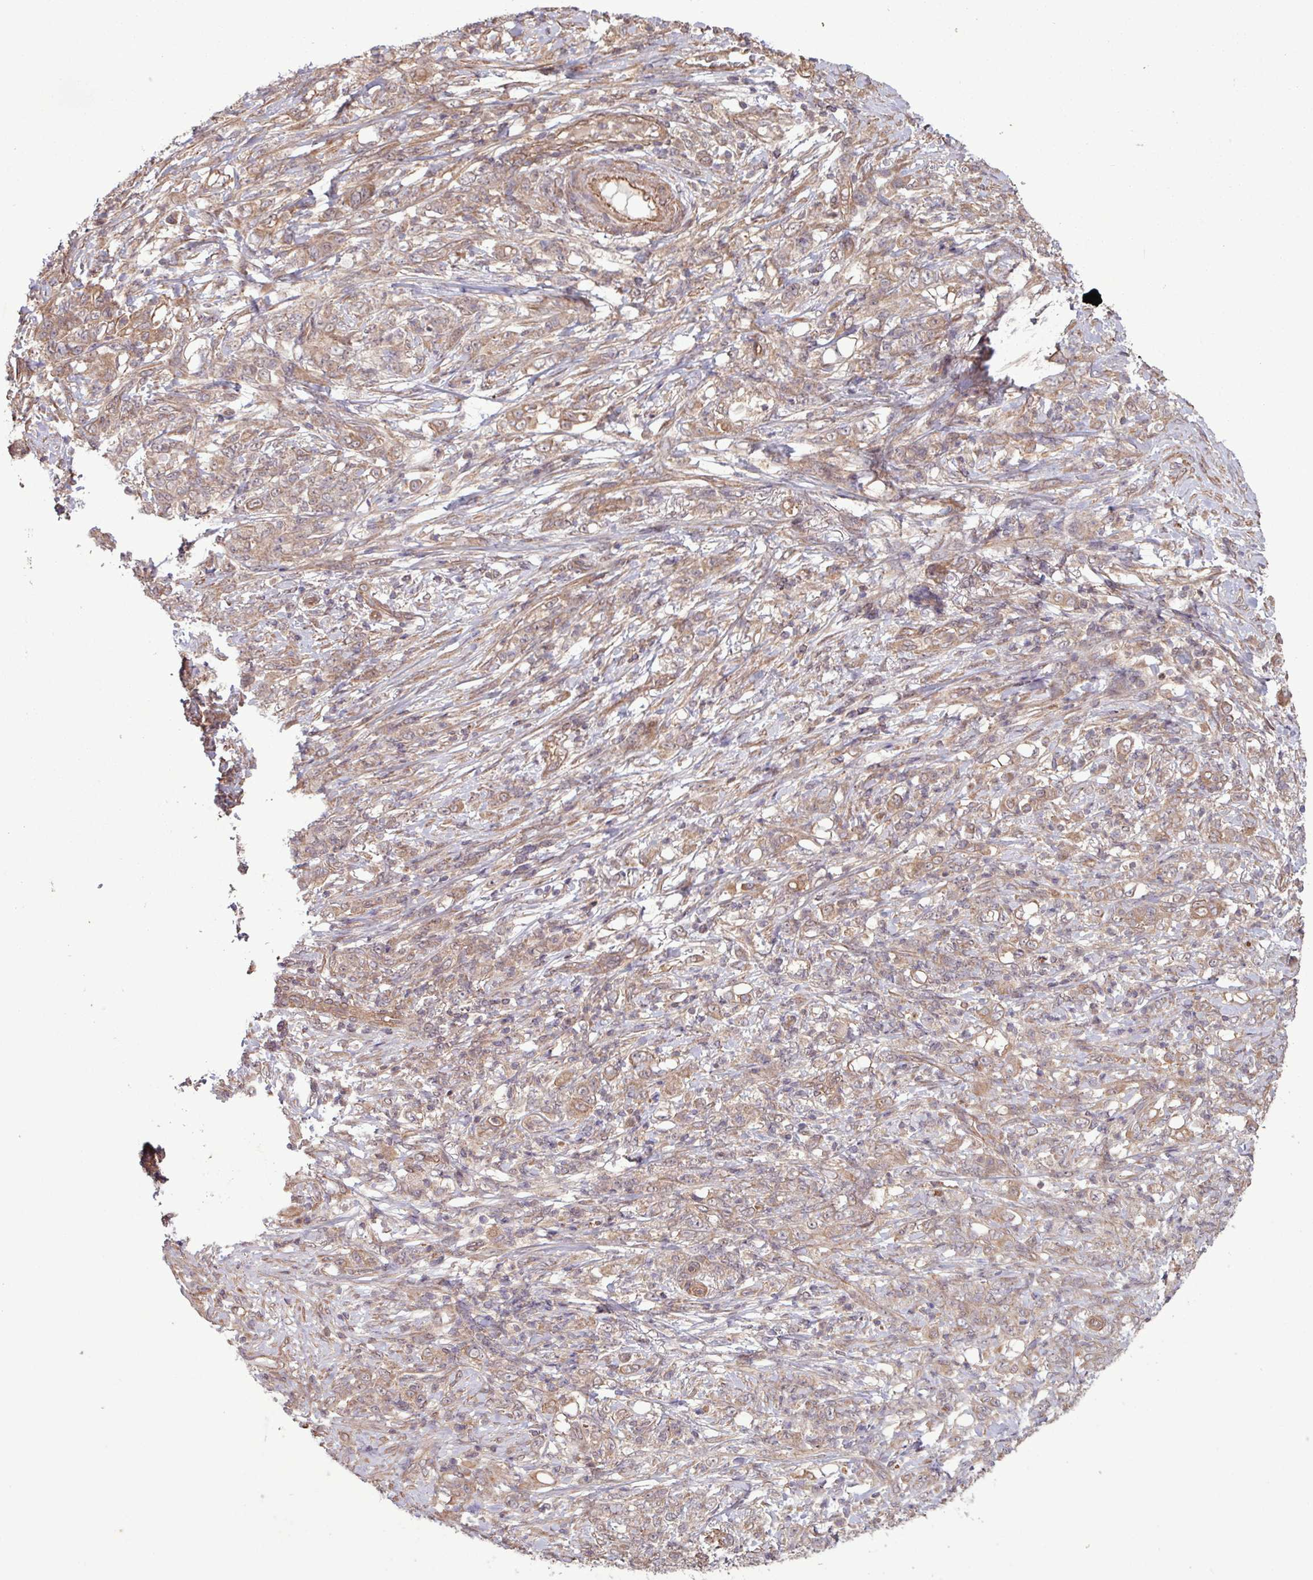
{"staining": {"intensity": "weak", "quantity": ">75%", "location": "cytoplasmic/membranous"}, "tissue": "stomach cancer", "cell_type": "Tumor cells", "image_type": "cancer", "snomed": [{"axis": "morphology", "description": "Adenocarcinoma, NOS"}, {"axis": "topography", "description": "Stomach"}], "caption": "Protein expression analysis of stomach adenocarcinoma demonstrates weak cytoplasmic/membranous staining in approximately >75% of tumor cells. (brown staining indicates protein expression, while blue staining denotes nuclei).", "gene": "TRABD2A", "patient": {"sex": "female", "age": 79}}